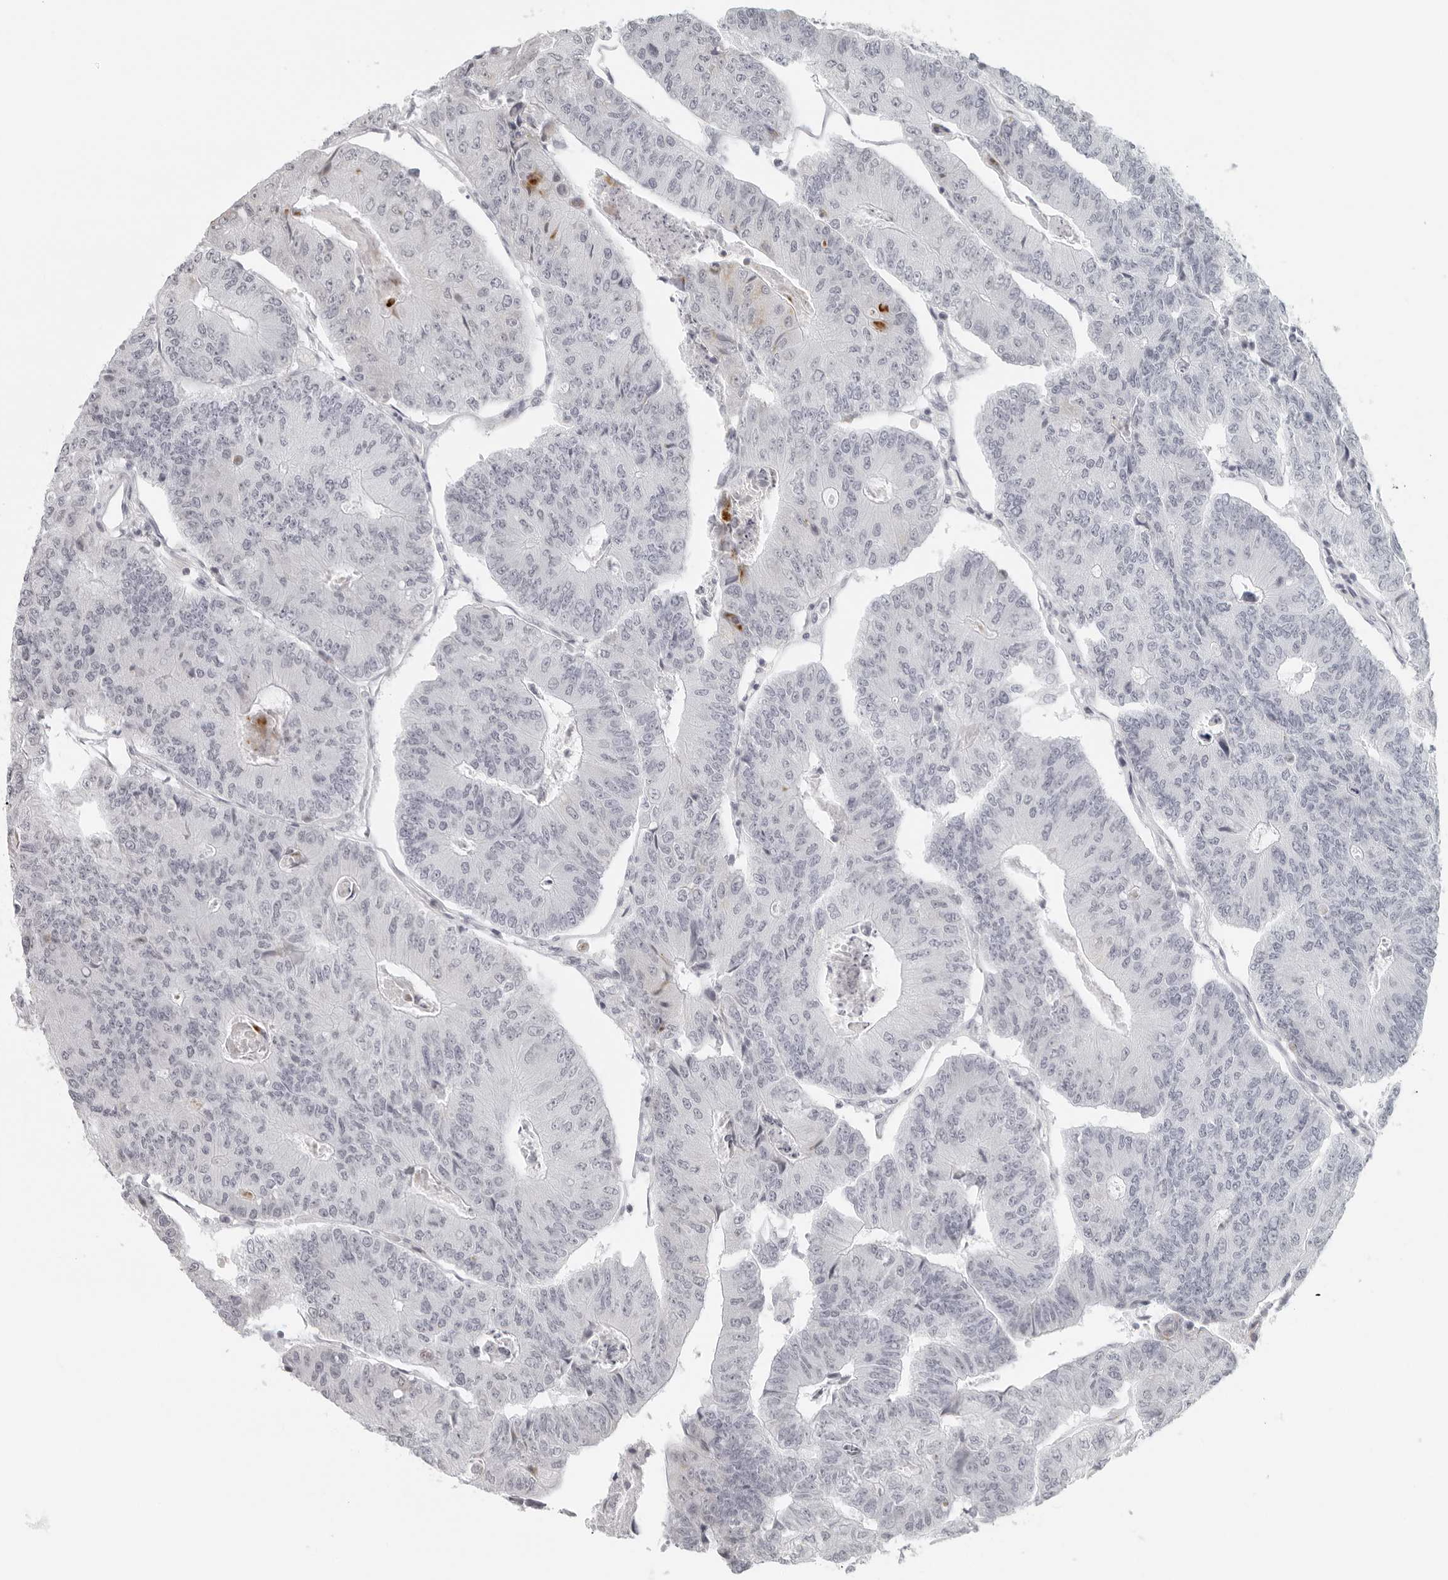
{"staining": {"intensity": "negative", "quantity": "none", "location": "none"}, "tissue": "colorectal cancer", "cell_type": "Tumor cells", "image_type": "cancer", "snomed": [{"axis": "morphology", "description": "Adenocarcinoma, NOS"}, {"axis": "topography", "description": "Colon"}], "caption": "A micrograph of human colorectal cancer is negative for staining in tumor cells.", "gene": "RPS6KC1", "patient": {"sex": "female", "age": 67}}